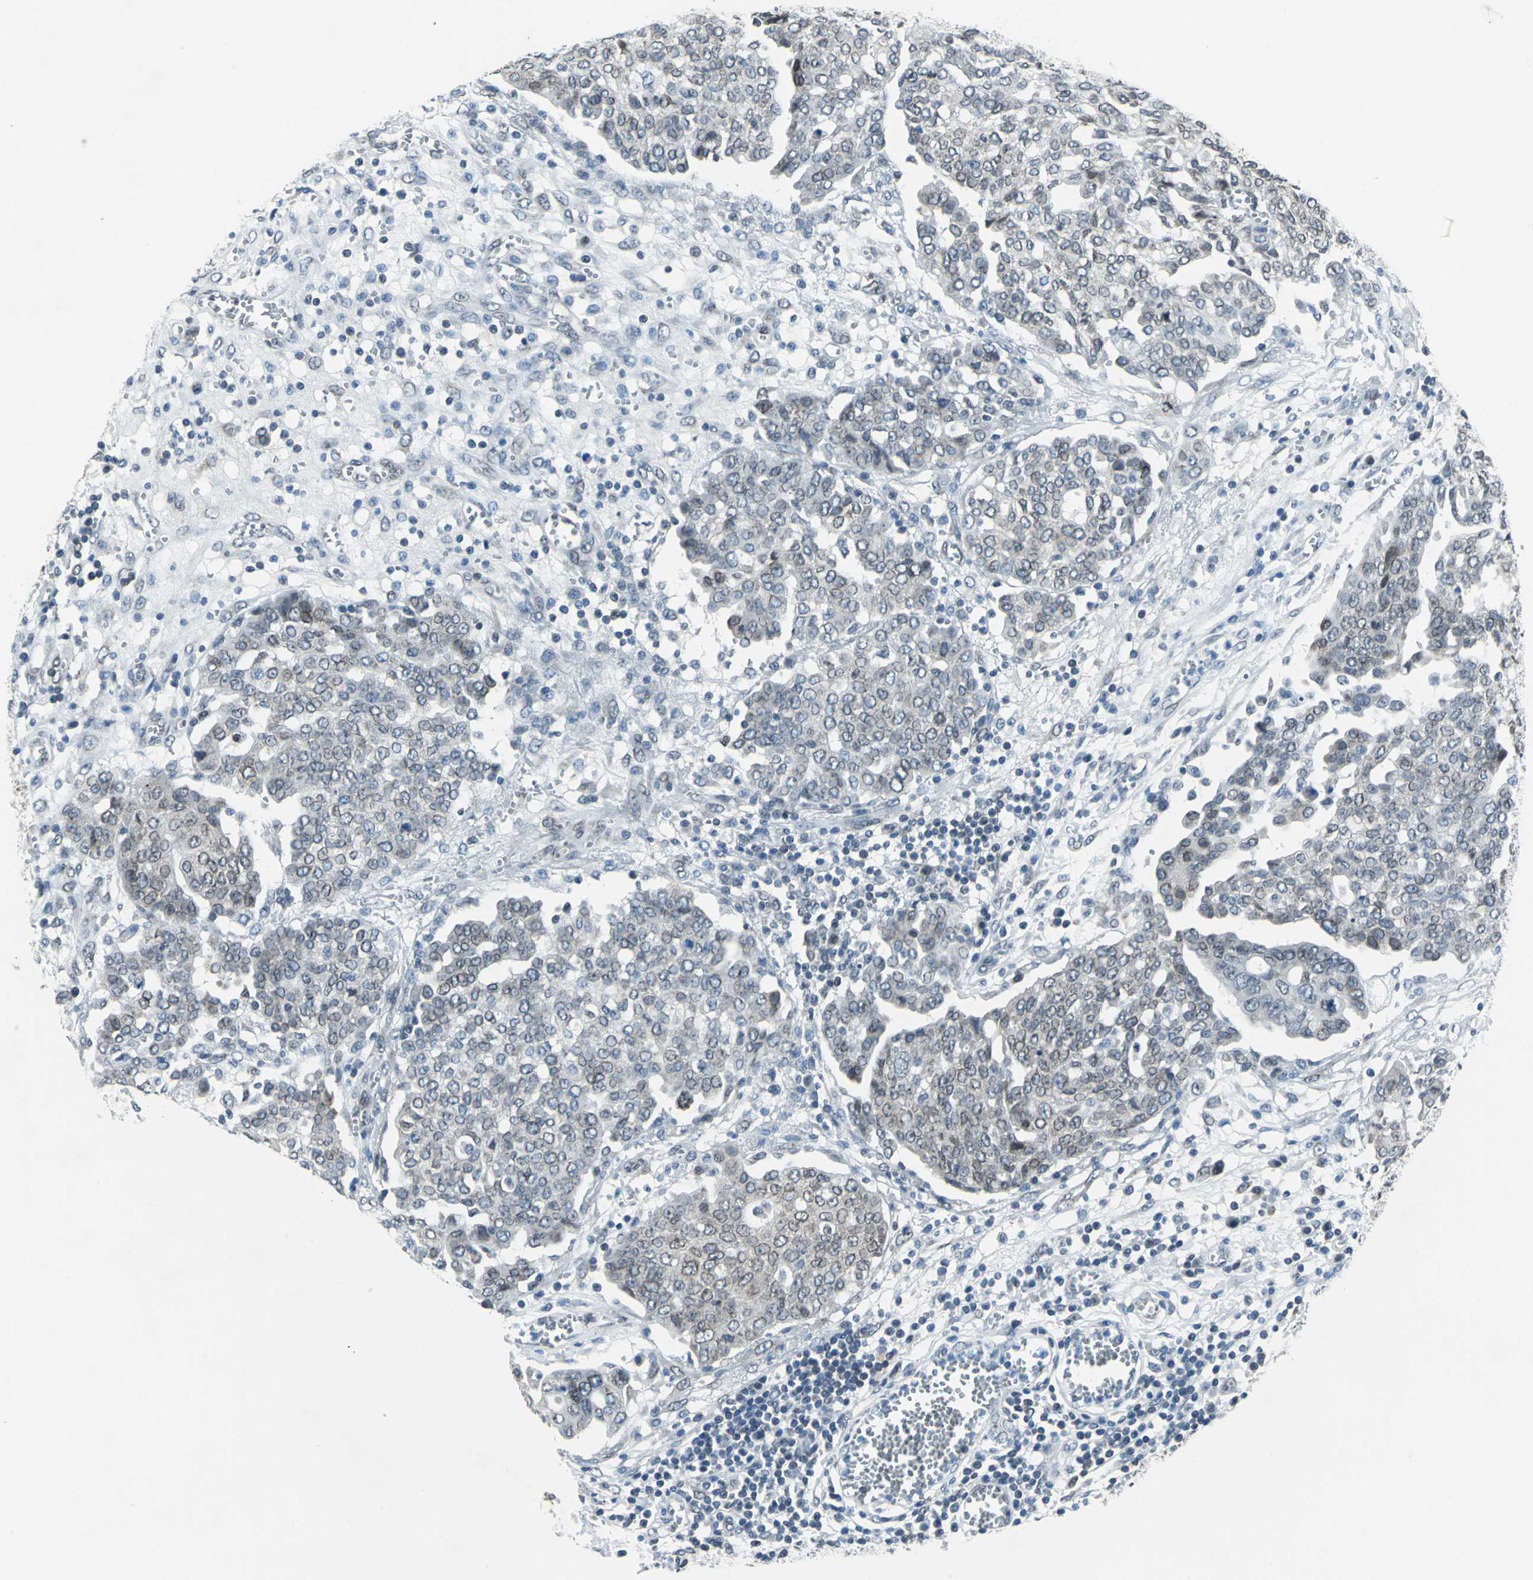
{"staining": {"intensity": "weak", "quantity": "25%-75%", "location": "cytoplasmic/membranous,nuclear"}, "tissue": "ovarian cancer", "cell_type": "Tumor cells", "image_type": "cancer", "snomed": [{"axis": "morphology", "description": "Cystadenocarcinoma, serous, NOS"}, {"axis": "topography", "description": "Soft tissue"}, {"axis": "topography", "description": "Ovary"}], "caption": "A micrograph of human ovarian cancer (serous cystadenocarcinoma) stained for a protein demonstrates weak cytoplasmic/membranous and nuclear brown staining in tumor cells.", "gene": "SNUPN", "patient": {"sex": "female", "age": 57}}